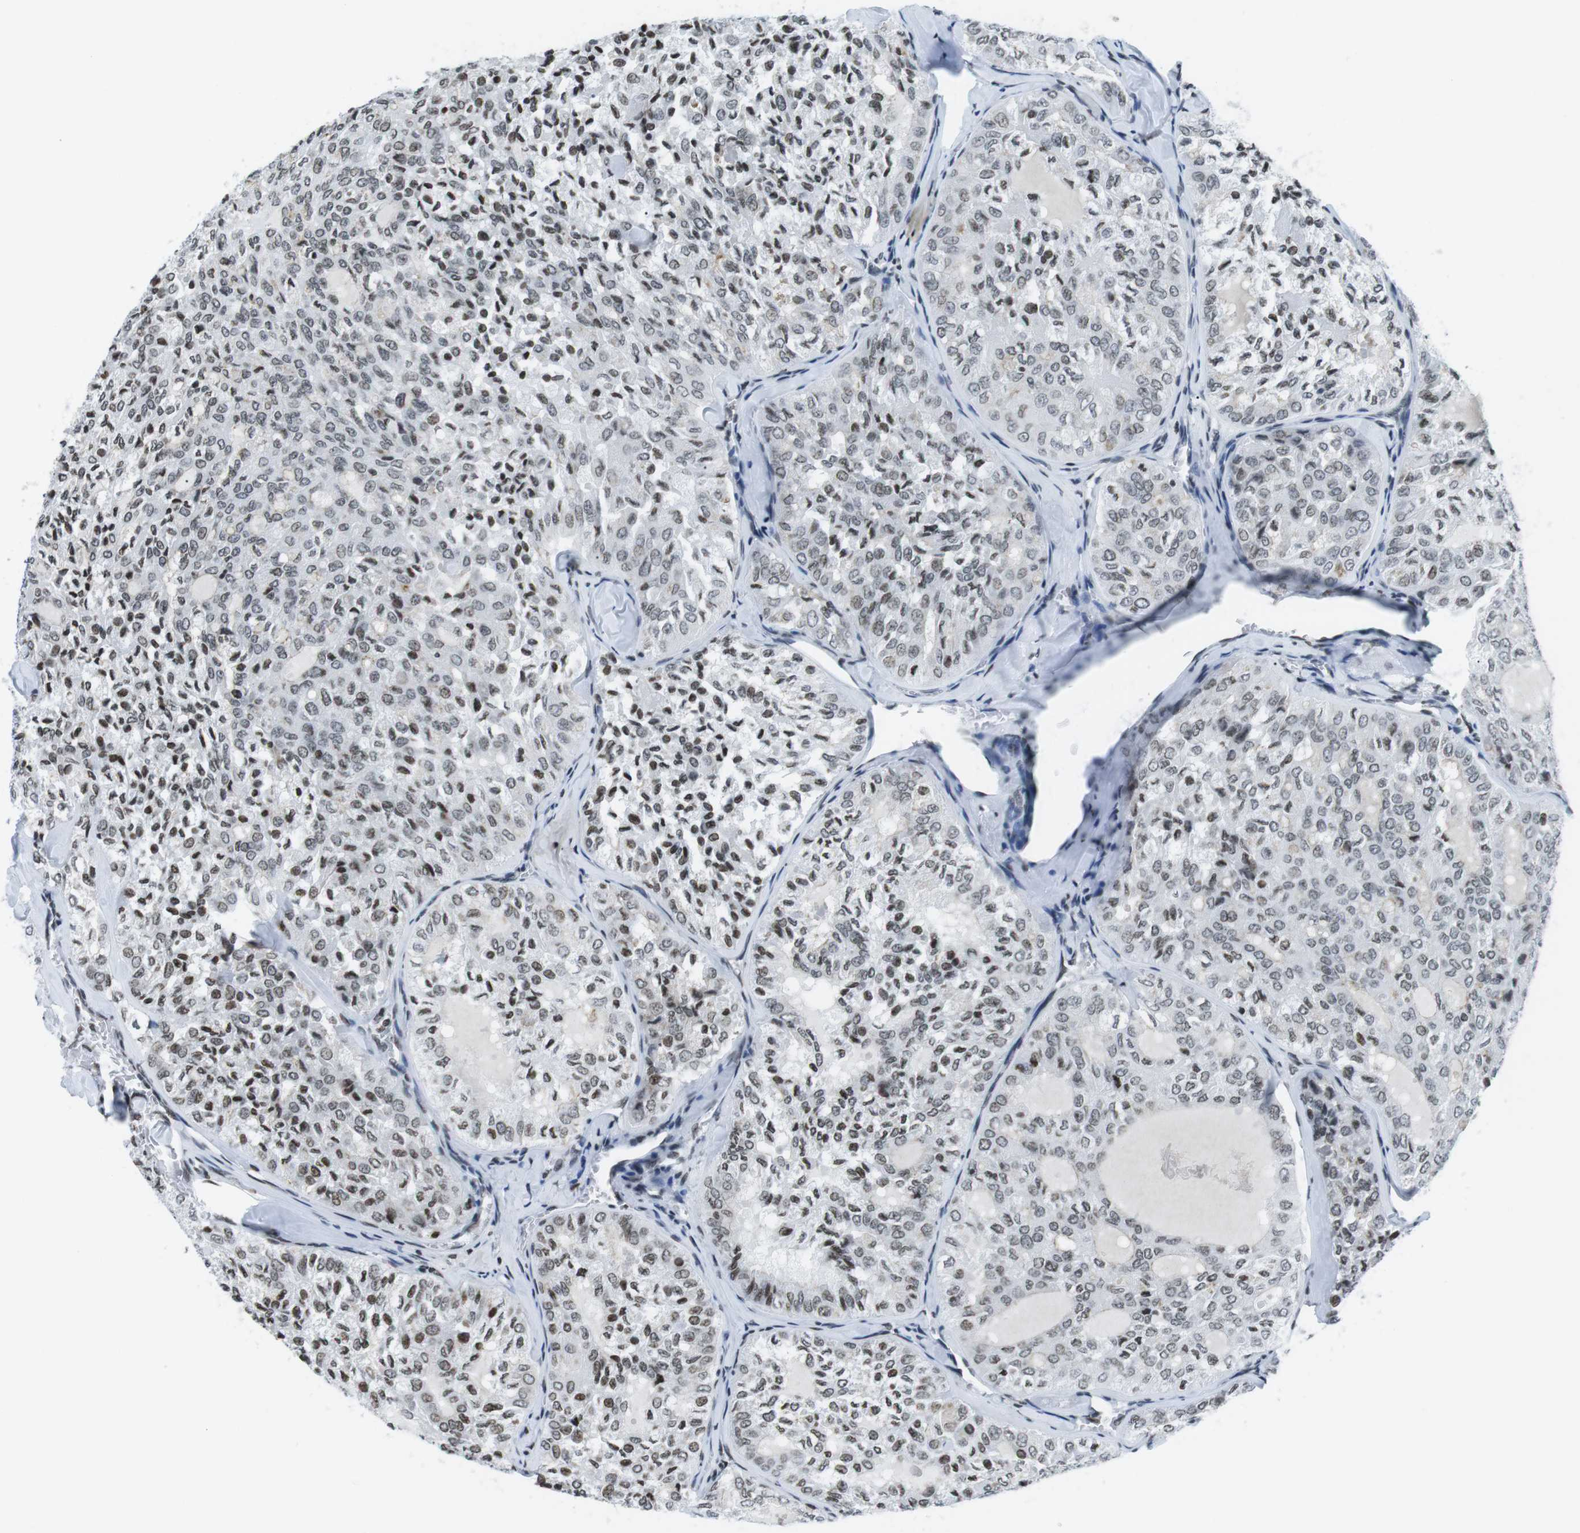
{"staining": {"intensity": "weak", "quantity": "25%-75%", "location": "nuclear"}, "tissue": "thyroid cancer", "cell_type": "Tumor cells", "image_type": "cancer", "snomed": [{"axis": "morphology", "description": "Follicular adenoma carcinoma, NOS"}, {"axis": "topography", "description": "Thyroid gland"}], "caption": "Protein staining of thyroid cancer (follicular adenoma carcinoma) tissue shows weak nuclear expression in about 25%-75% of tumor cells.", "gene": "E2F2", "patient": {"sex": "male", "age": 75}}